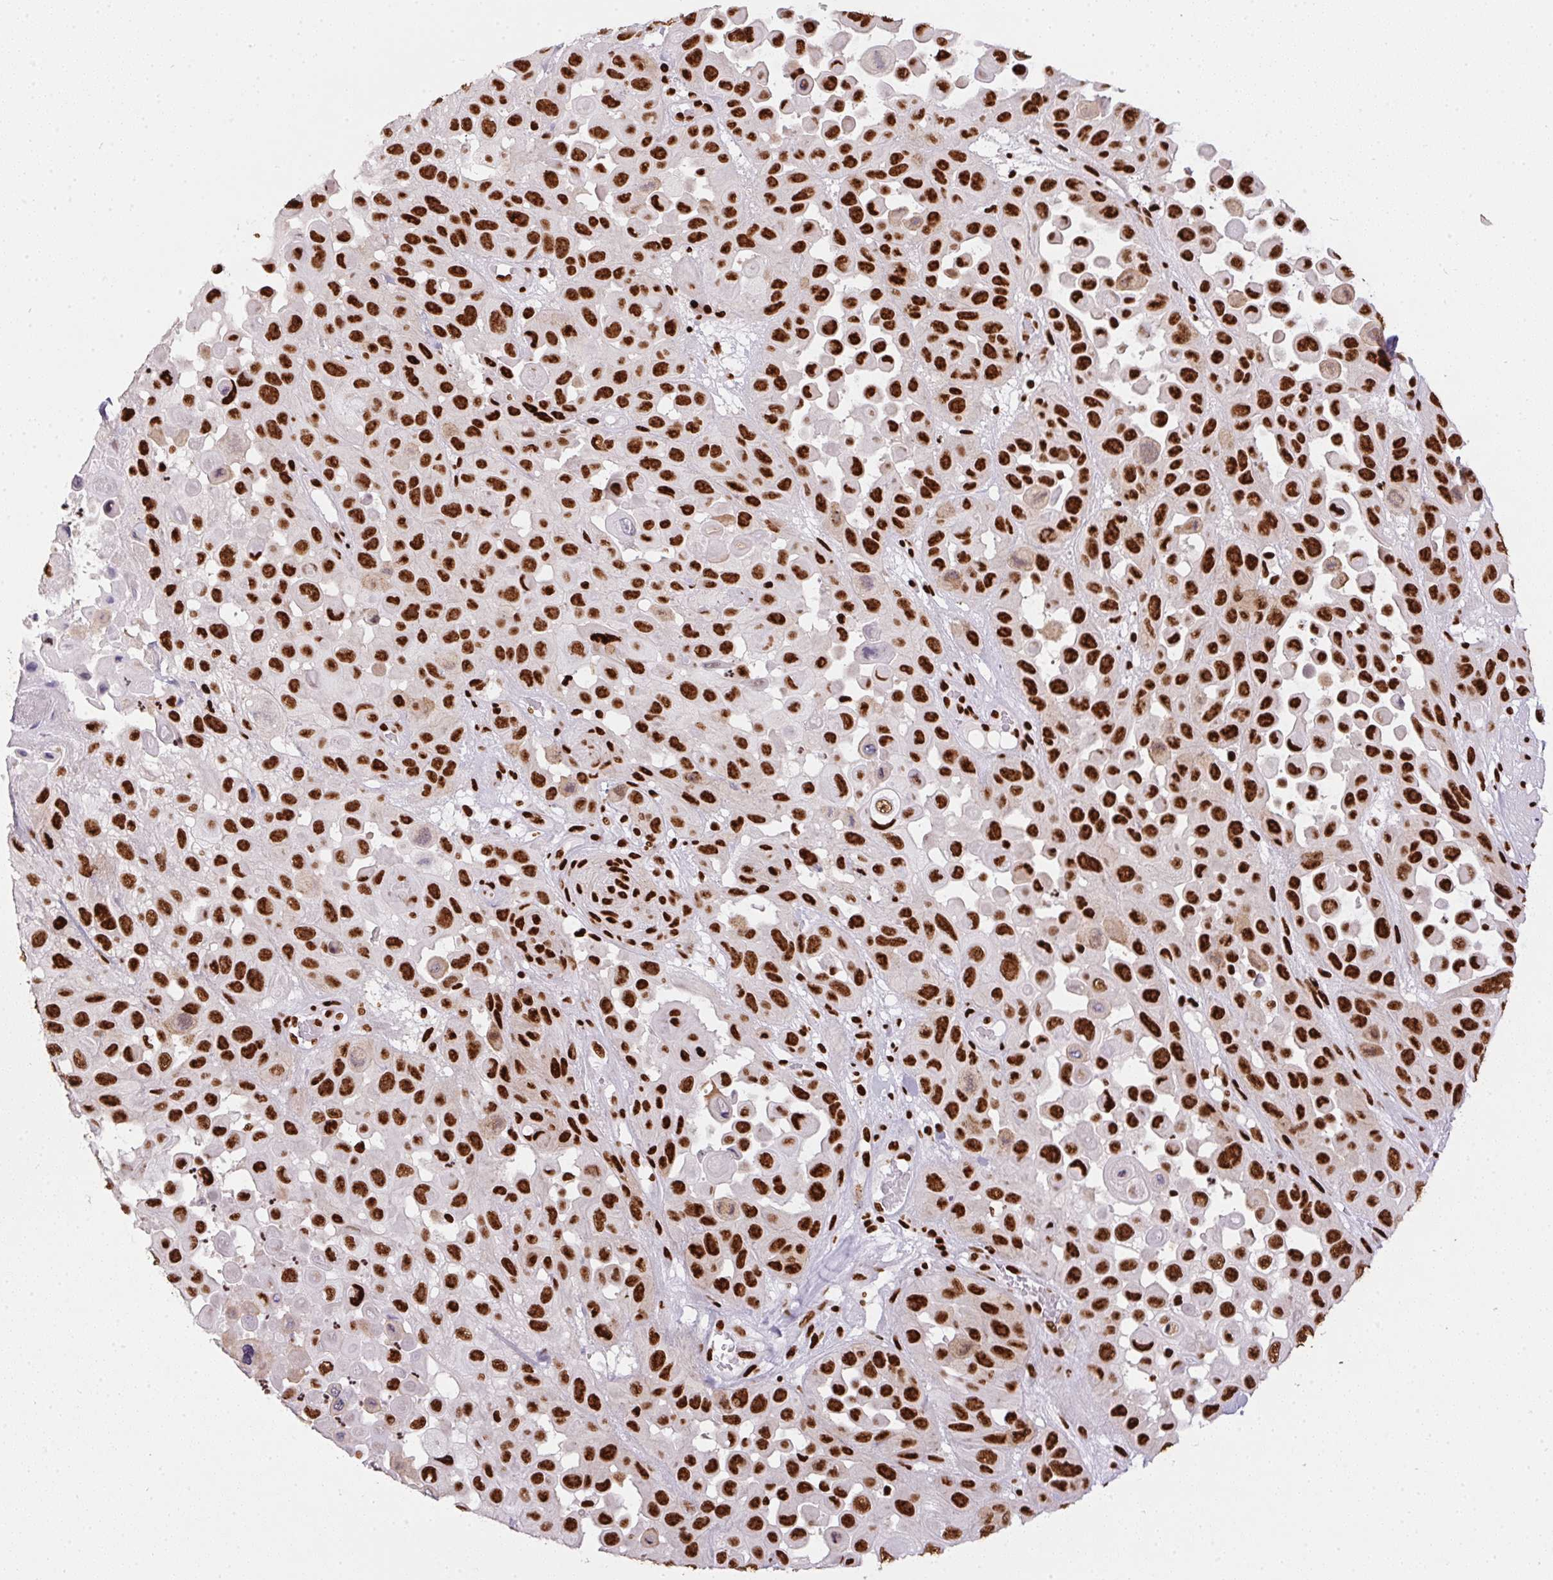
{"staining": {"intensity": "strong", "quantity": ">75%", "location": "nuclear"}, "tissue": "skin cancer", "cell_type": "Tumor cells", "image_type": "cancer", "snomed": [{"axis": "morphology", "description": "Squamous cell carcinoma, NOS"}, {"axis": "topography", "description": "Skin"}], "caption": "Protein staining of squamous cell carcinoma (skin) tissue reveals strong nuclear expression in about >75% of tumor cells.", "gene": "PAGE3", "patient": {"sex": "male", "age": 81}}